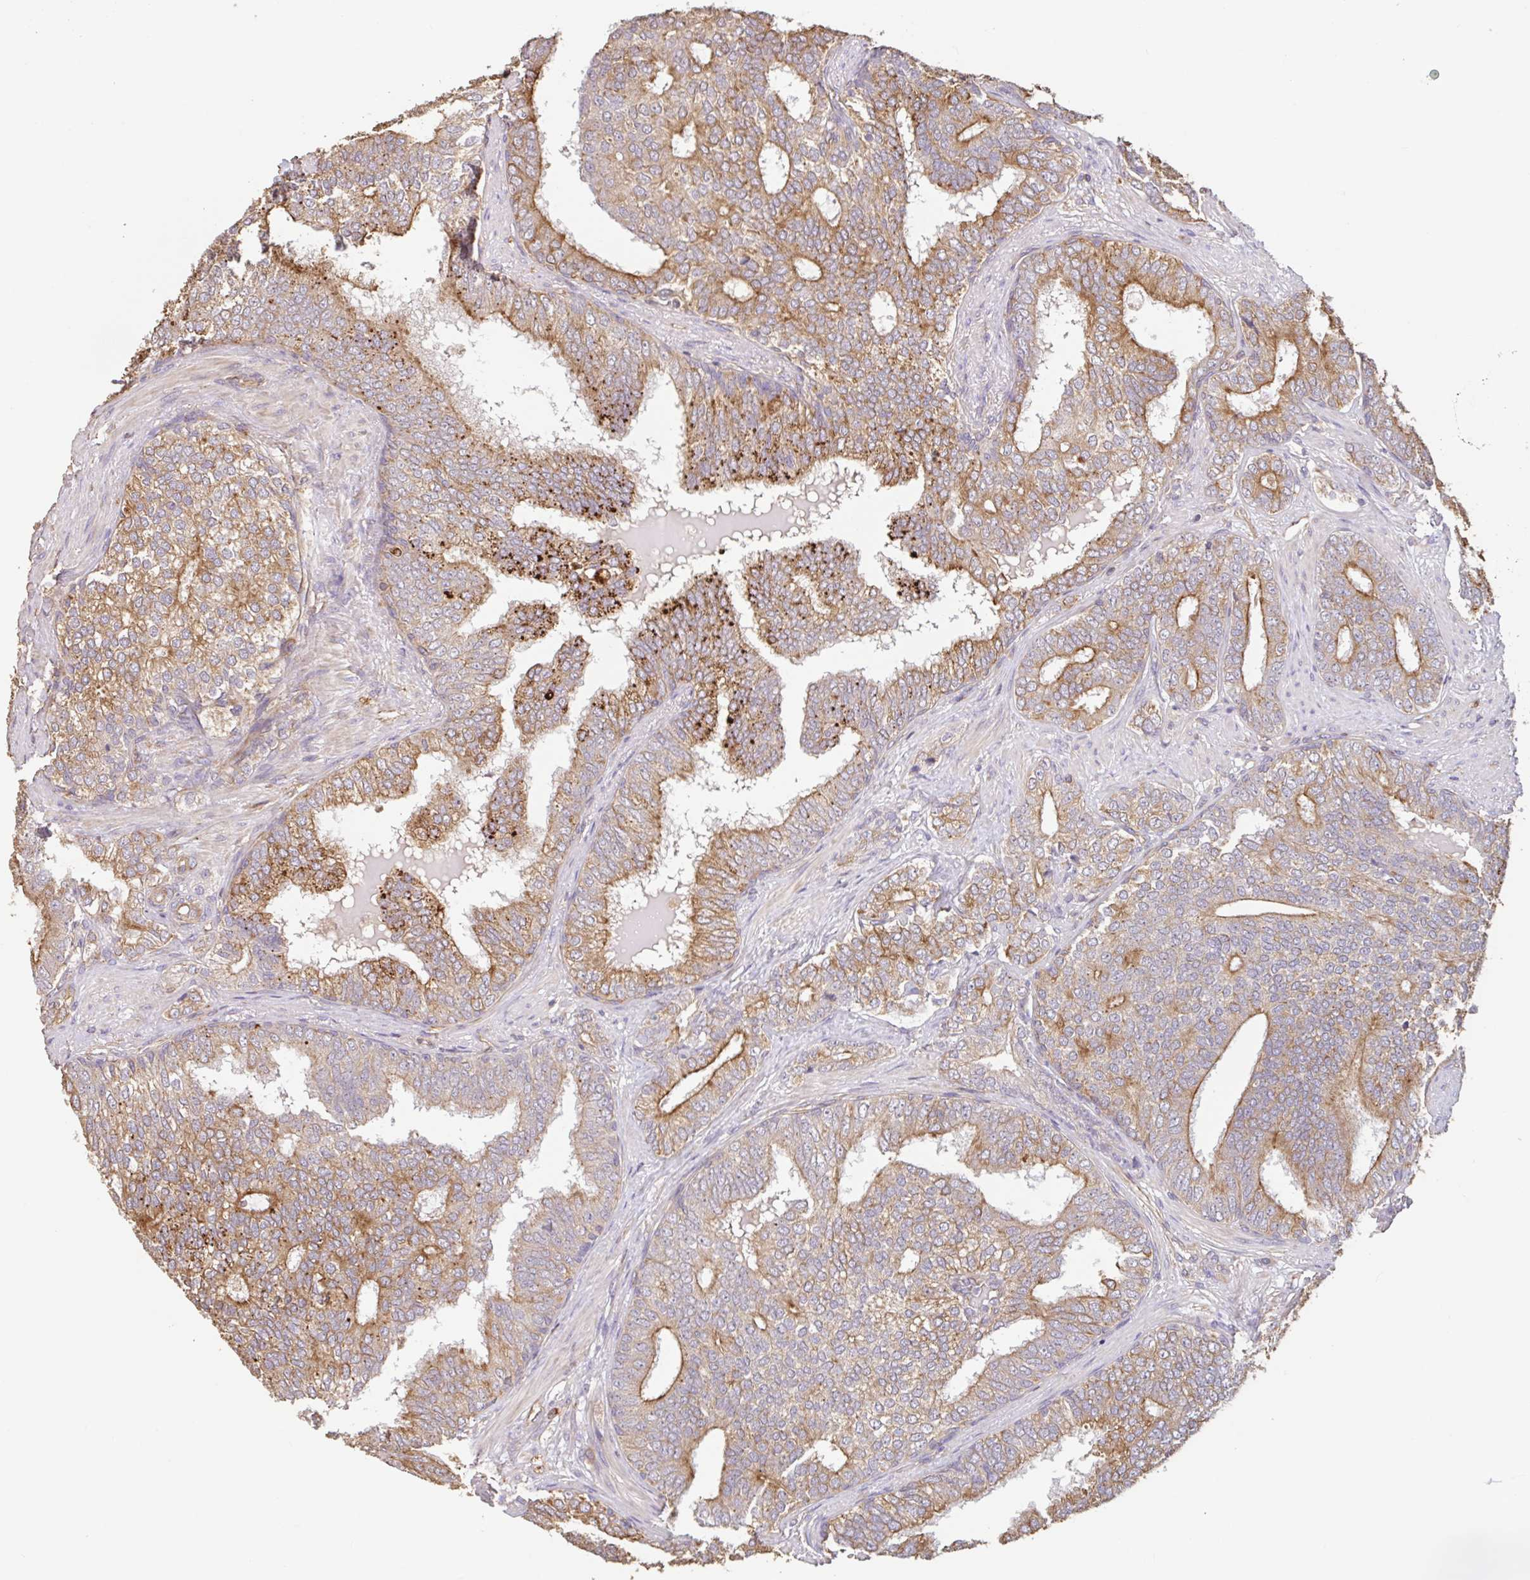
{"staining": {"intensity": "strong", "quantity": "25%-75%", "location": "cytoplasmic/membranous"}, "tissue": "prostate cancer", "cell_type": "Tumor cells", "image_type": "cancer", "snomed": [{"axis": "morphology", "description": "Adenocarcinoma, High grade"}, {"axis": "topography", "description": "Prostate"}], "caption": "Prostate cancer (high-grade adenocarcinoma) stained with immunohistochemistry shows strong cytoplasmic/membranous staining in about 25%-75% of tumor cells.", "gene": "ZNF790", "patient": {"sex": "male", "age": 72}}